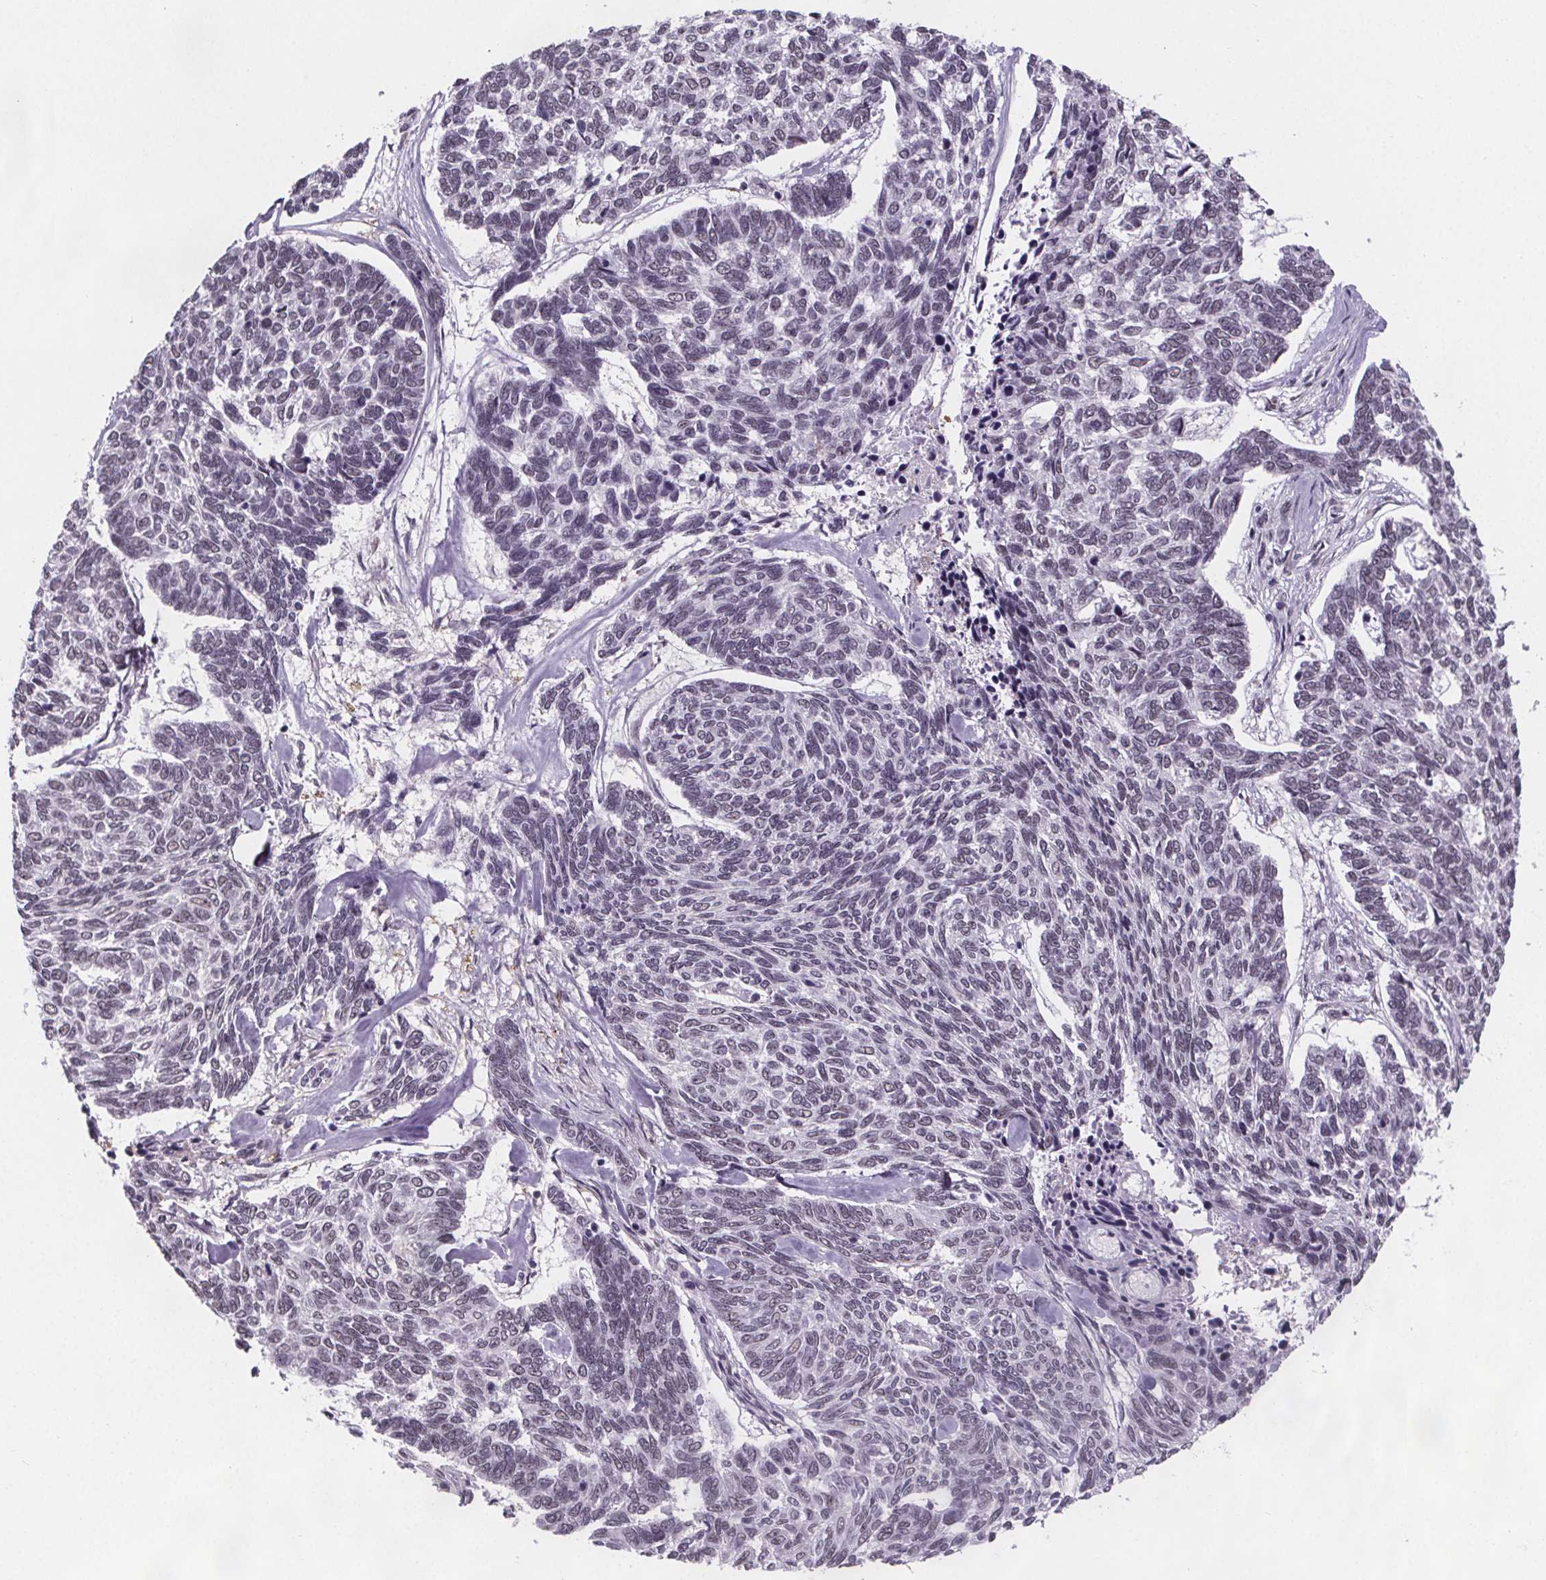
{"staining": {"intensity": "negative", "quantity": "none", "location": "none"}, "tissue": "skin cancer", "cell_type": "Tumor cells", "image_type": "cancer", "snomed": [{"axis": "morphology", "description": "Basal cell carcinoma"}, {"axis": "topography", "description": "Skin"}], "caption": "This is an immunohistochemistry micrograph of basal cell carcinoma (skin). There is no positivity in tumor cells.", "gene": "ZNF572", "patient": {"sex": "female", "age": 65}}